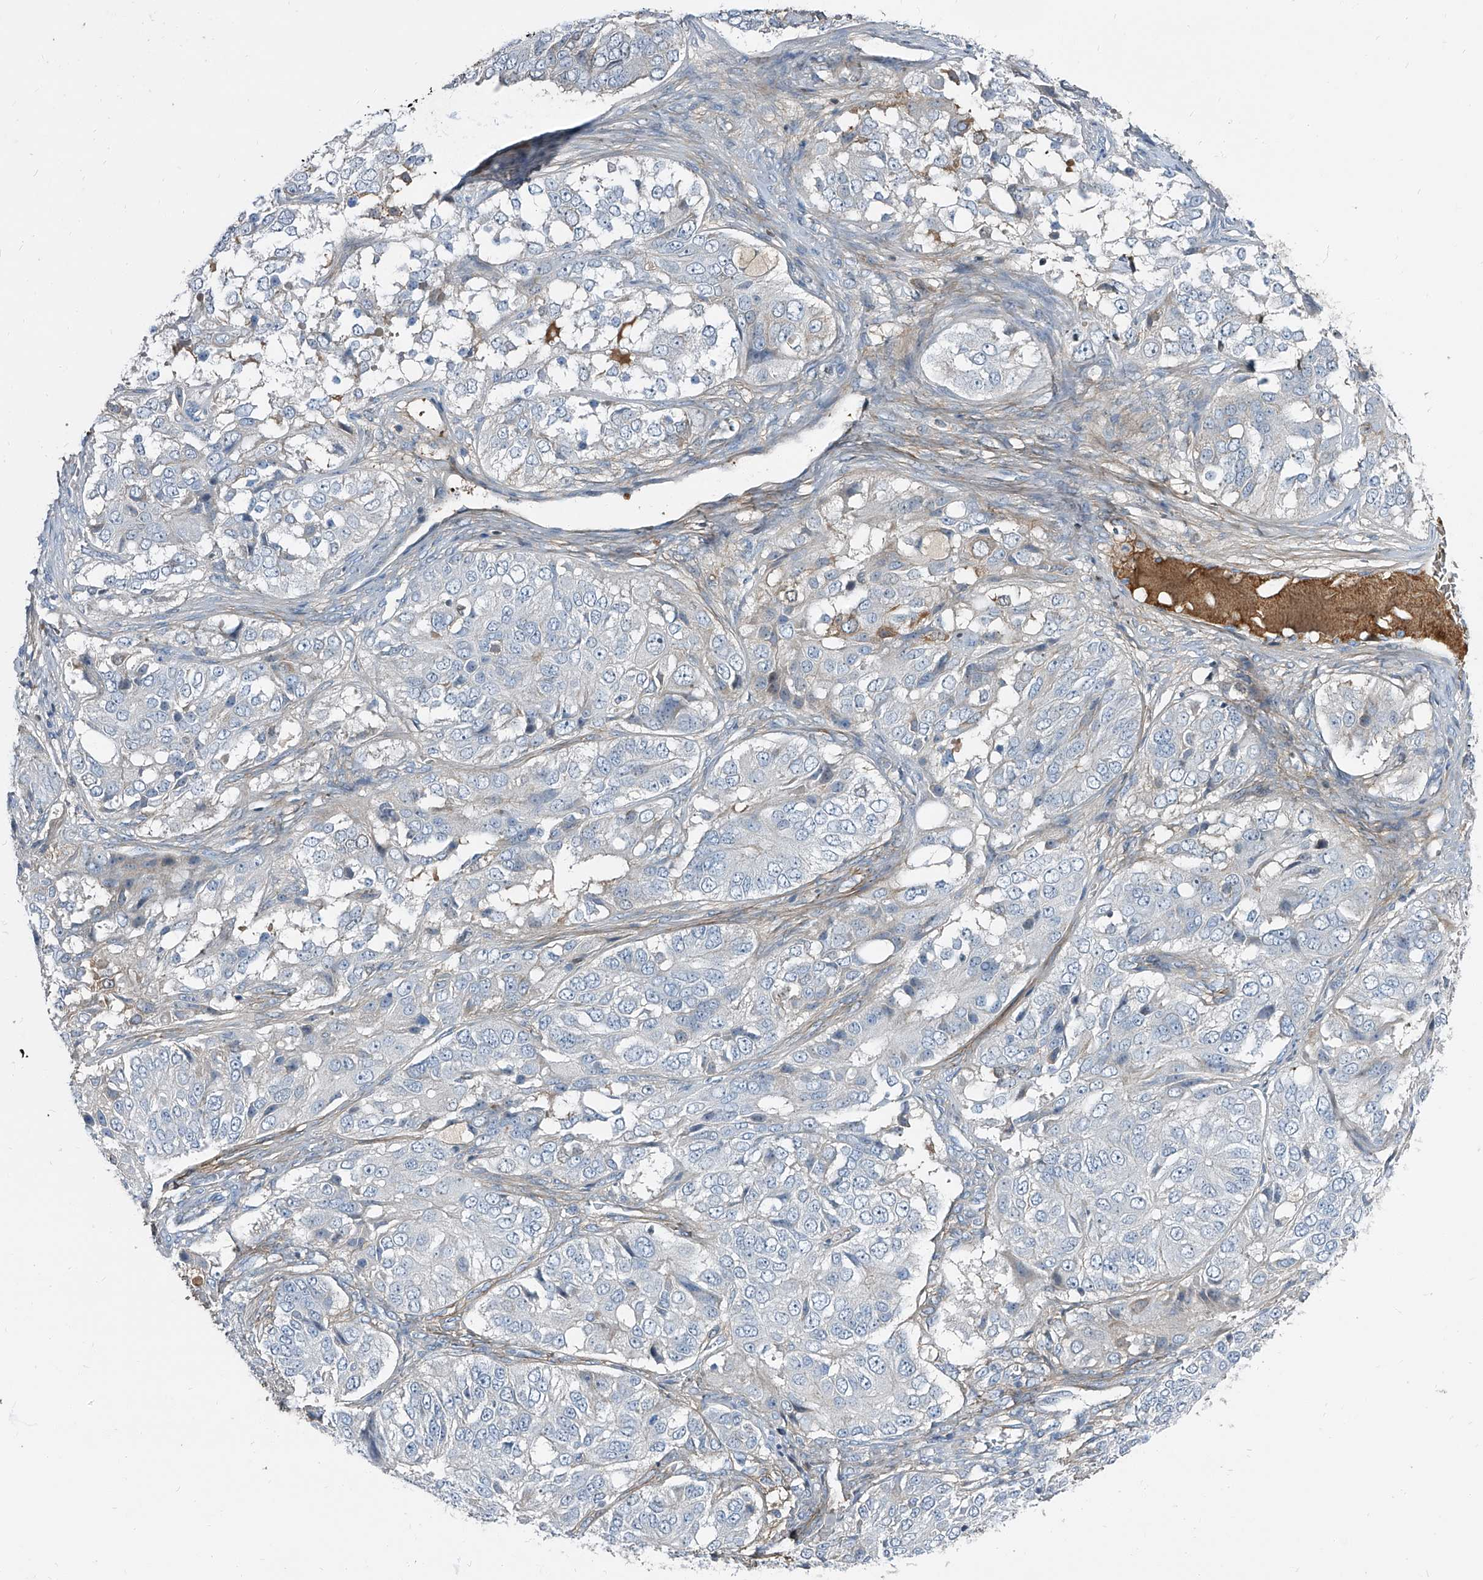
{"staining": {"intensity": "negative", "quantity": "none", "location": "none"}, "tissue": "ovarian cancer", "cell_type": "Tumor cells", "image_type": "cancer", "snomed": [{"axis": "morphology", "description": "Carcinoma, endometroid"}, {"axis": "topography", "description": "Ovary"}], "caption": "Tumor cells are negative for protein expression in human ovarian endometroid carcinoma.", "gene": "HOXA3", "patient": {"sex": "female", "age": 51}}